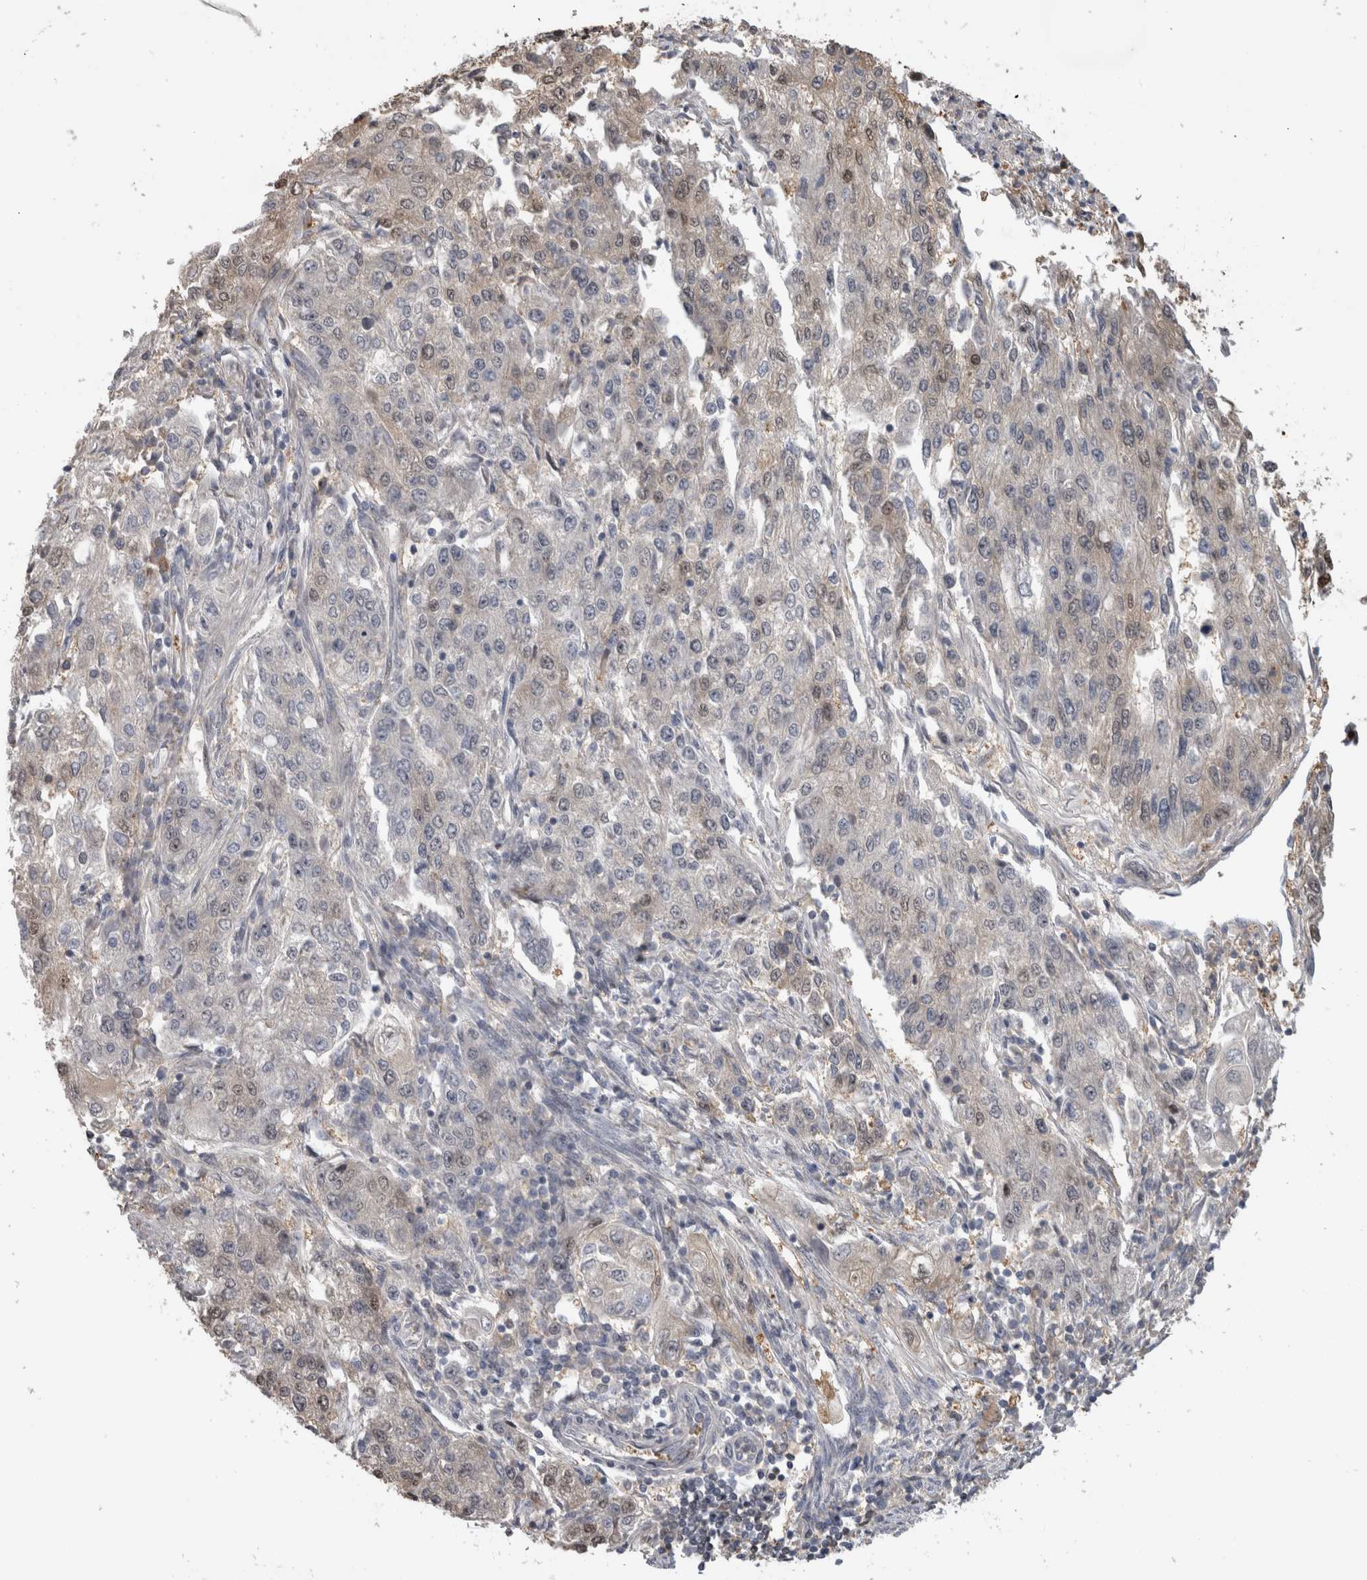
{"staining": {"intensity": "weak", "quantity": "<25%", "location": "cytoplasmic/membranous"}, "tissue": "endometrial cancer", "cell_type": "Tumor cells", "image_type": "cancer", "snomed": [{"axis": "morphology", "description": "Adenocarcinoma, NOS"}, {"axis": "topography", "description": "Endometrium"}], "caption": "Tumor cells are negative for protein expression in human endometrial adenocarcinoma.", "gene": "USH1G", "patient": {"sex": "female", "age": 49}}